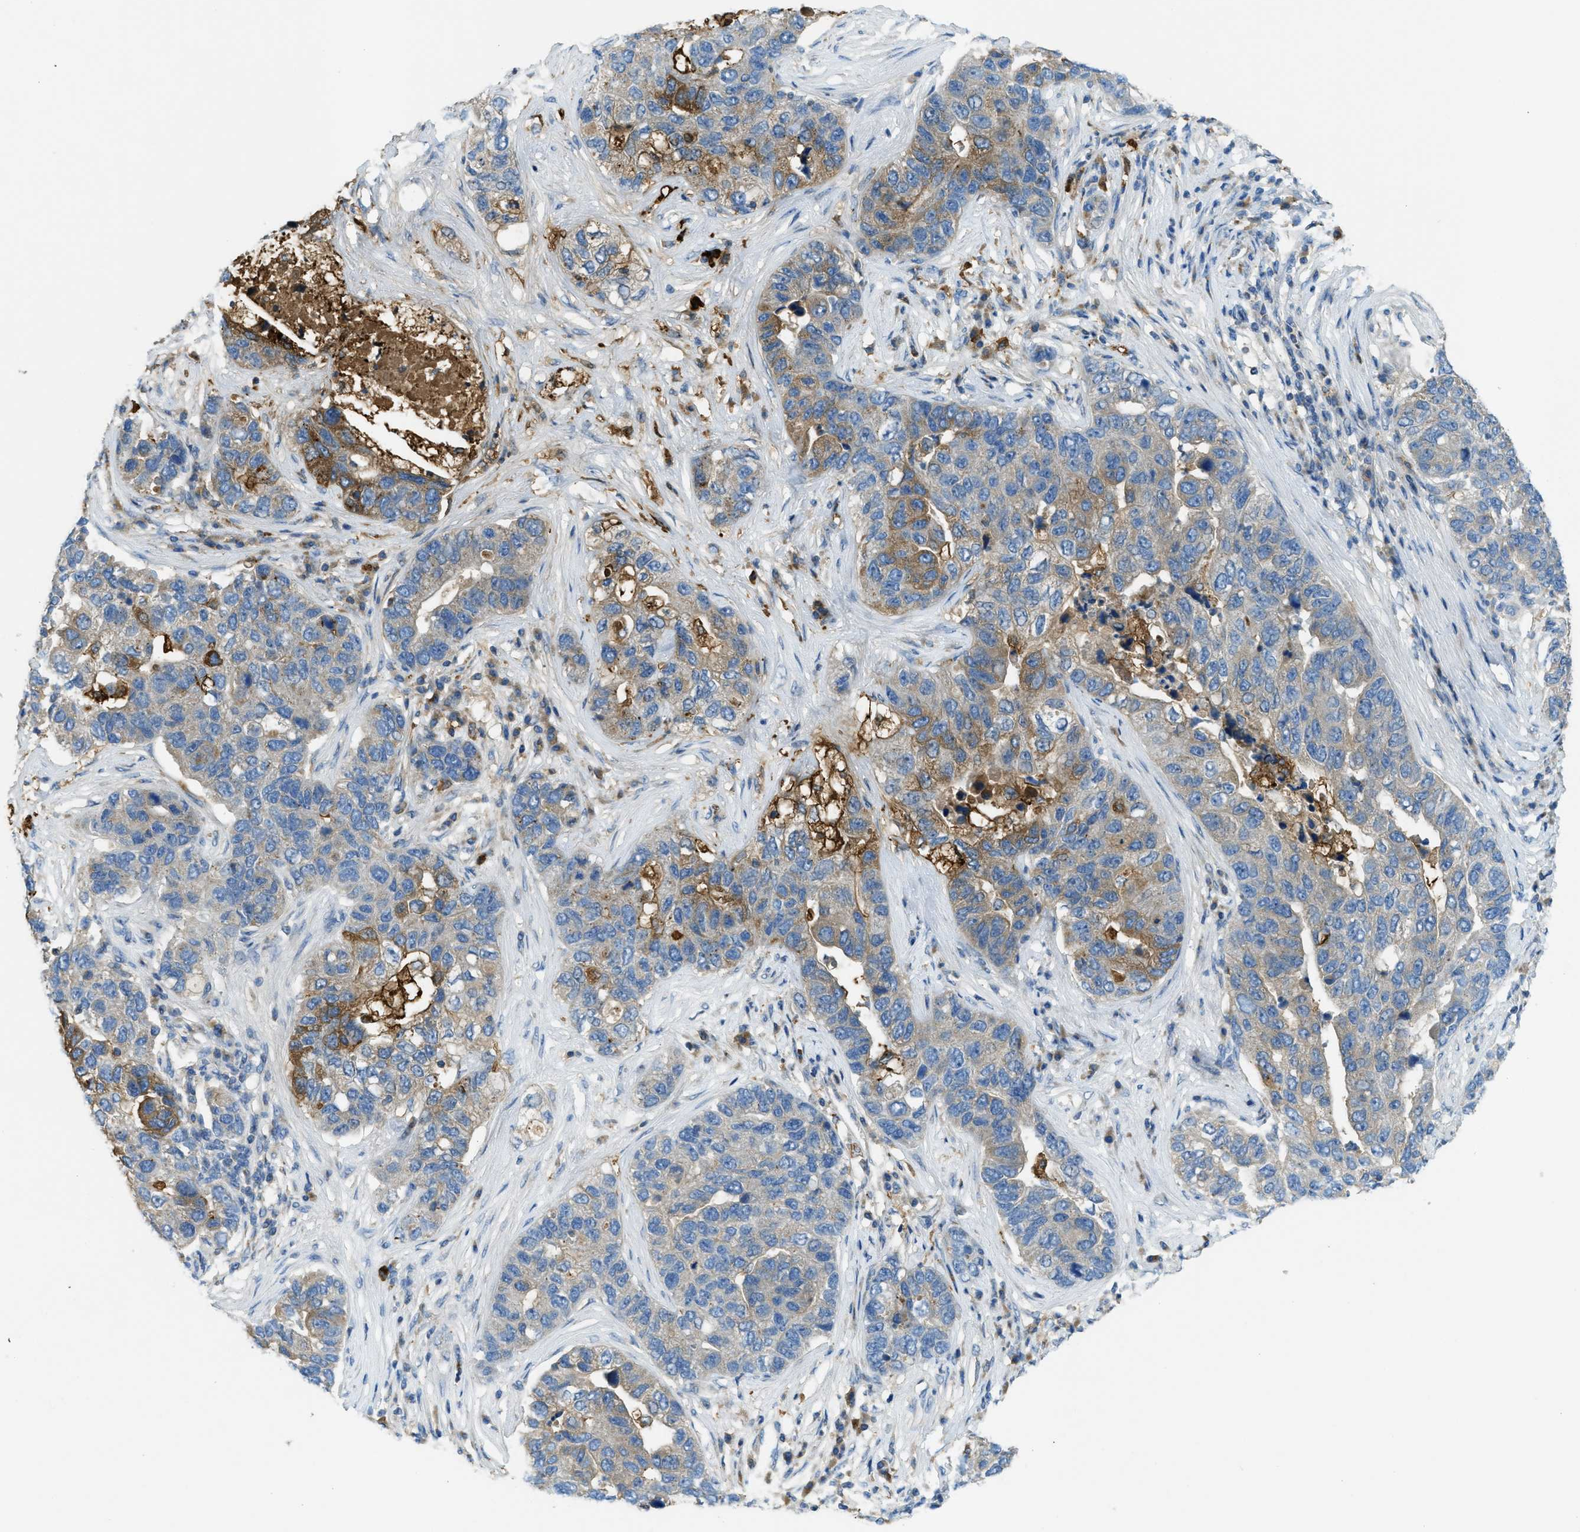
{"staining": {"intensity": "moderate", "quantity": "<25%", "location": "cytoplasmic/membranous"}, "tissue": "pancreatic cancer", "cell_type": "Tumor cells", "image_type": "cancer", "snomed": [{"axis": "morphology", "description": "Adenocarcinoma, NOS"}, {"axis": "topography", "description": "Pancreas"}], "caption": "A photomicrograph of pancreatic cancer (adenocarcinoma) stained for a protein reveals moderate cytoplasmic/membranous brown staining in tumor cells.", "gene": "RFFL", "patient": {"sex": "female", "age": 61}}